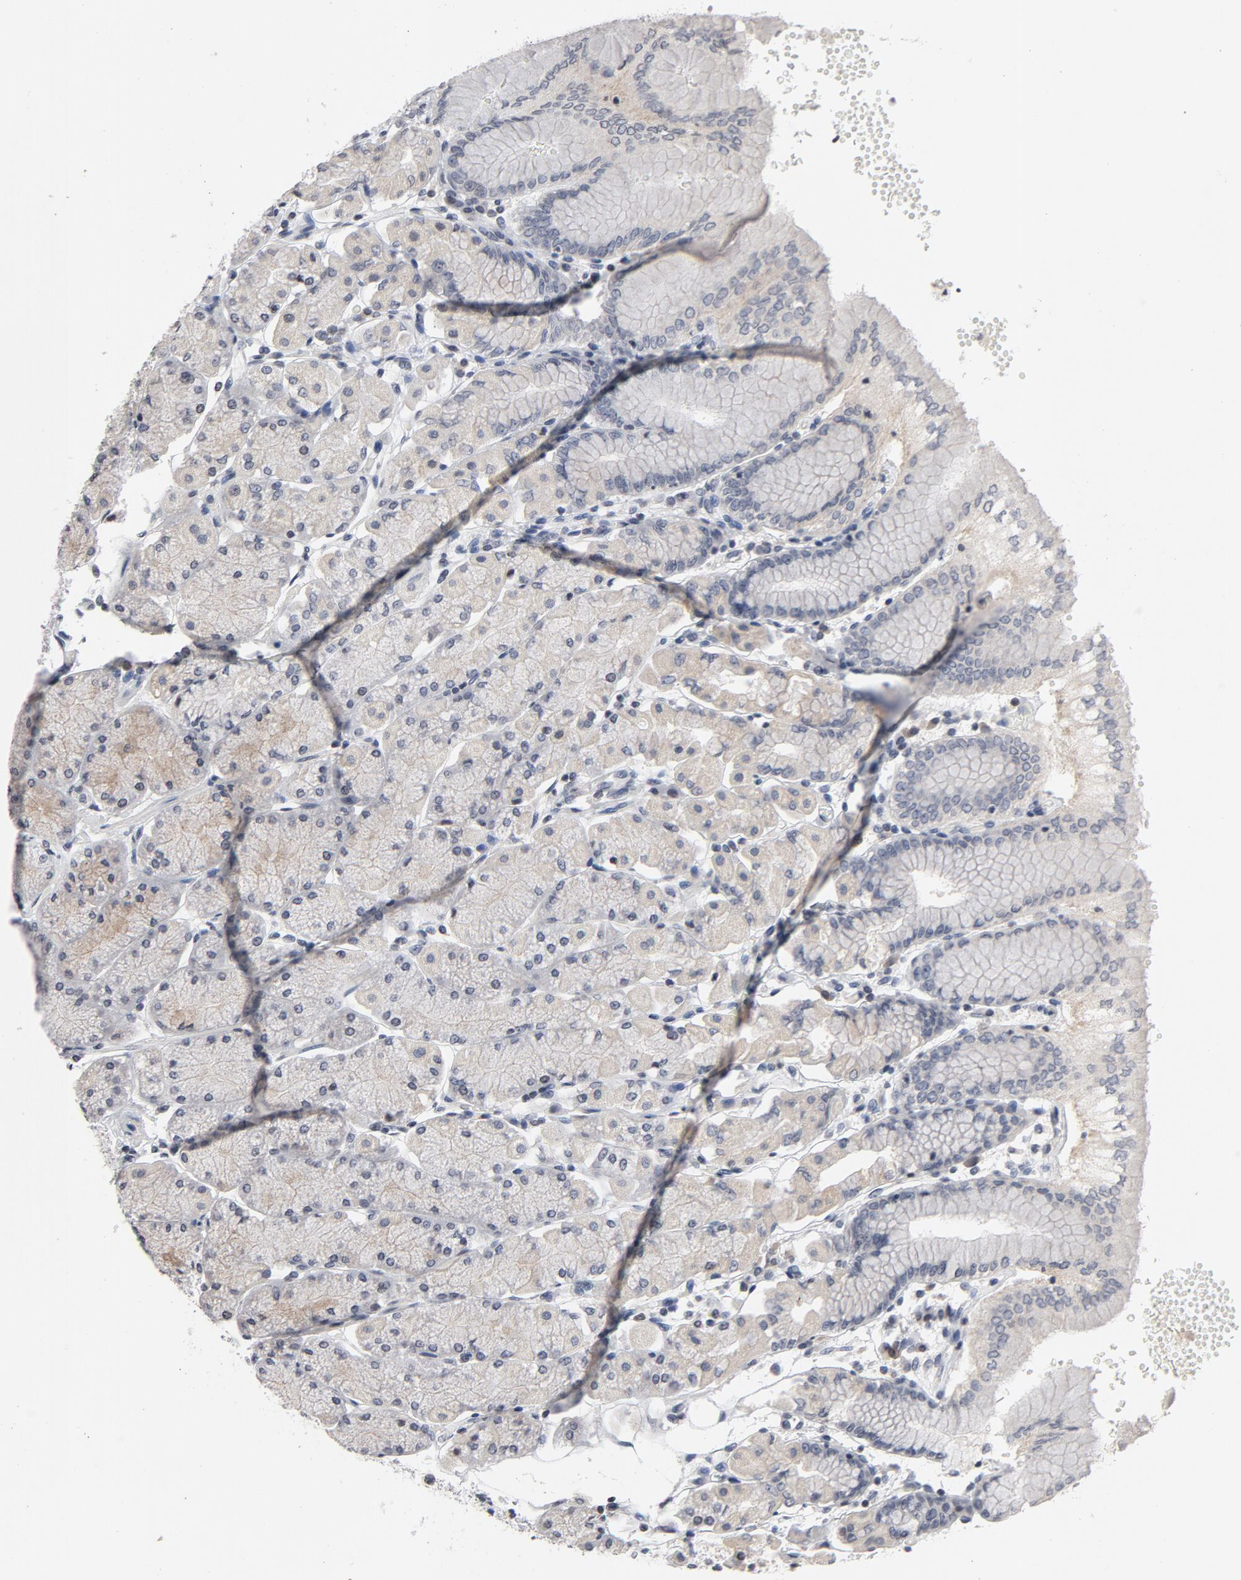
{"staining": {"intensity": "moderate", "quantity": "<25%", "location": "cytoplasmic/membranous"}, "tissue": "stomach", "cell_type": "Glandular cells", "image_type": "normal", "snomed": [{"axis": "morphology", "description": "Normal tissue, NOS"}, {"axis": "topography", "description": "Stomach, upper"}, {"axis": "topography", "description": "Stomach"}], "caption": "The histopathology image demonstrates staining of normal stomach, revealing moderate cytoplasmic/membranous protein staining (brown color) within glandular cells.", "gene": "TCL1A", "patient": {"sex": "male", "age": 76}}